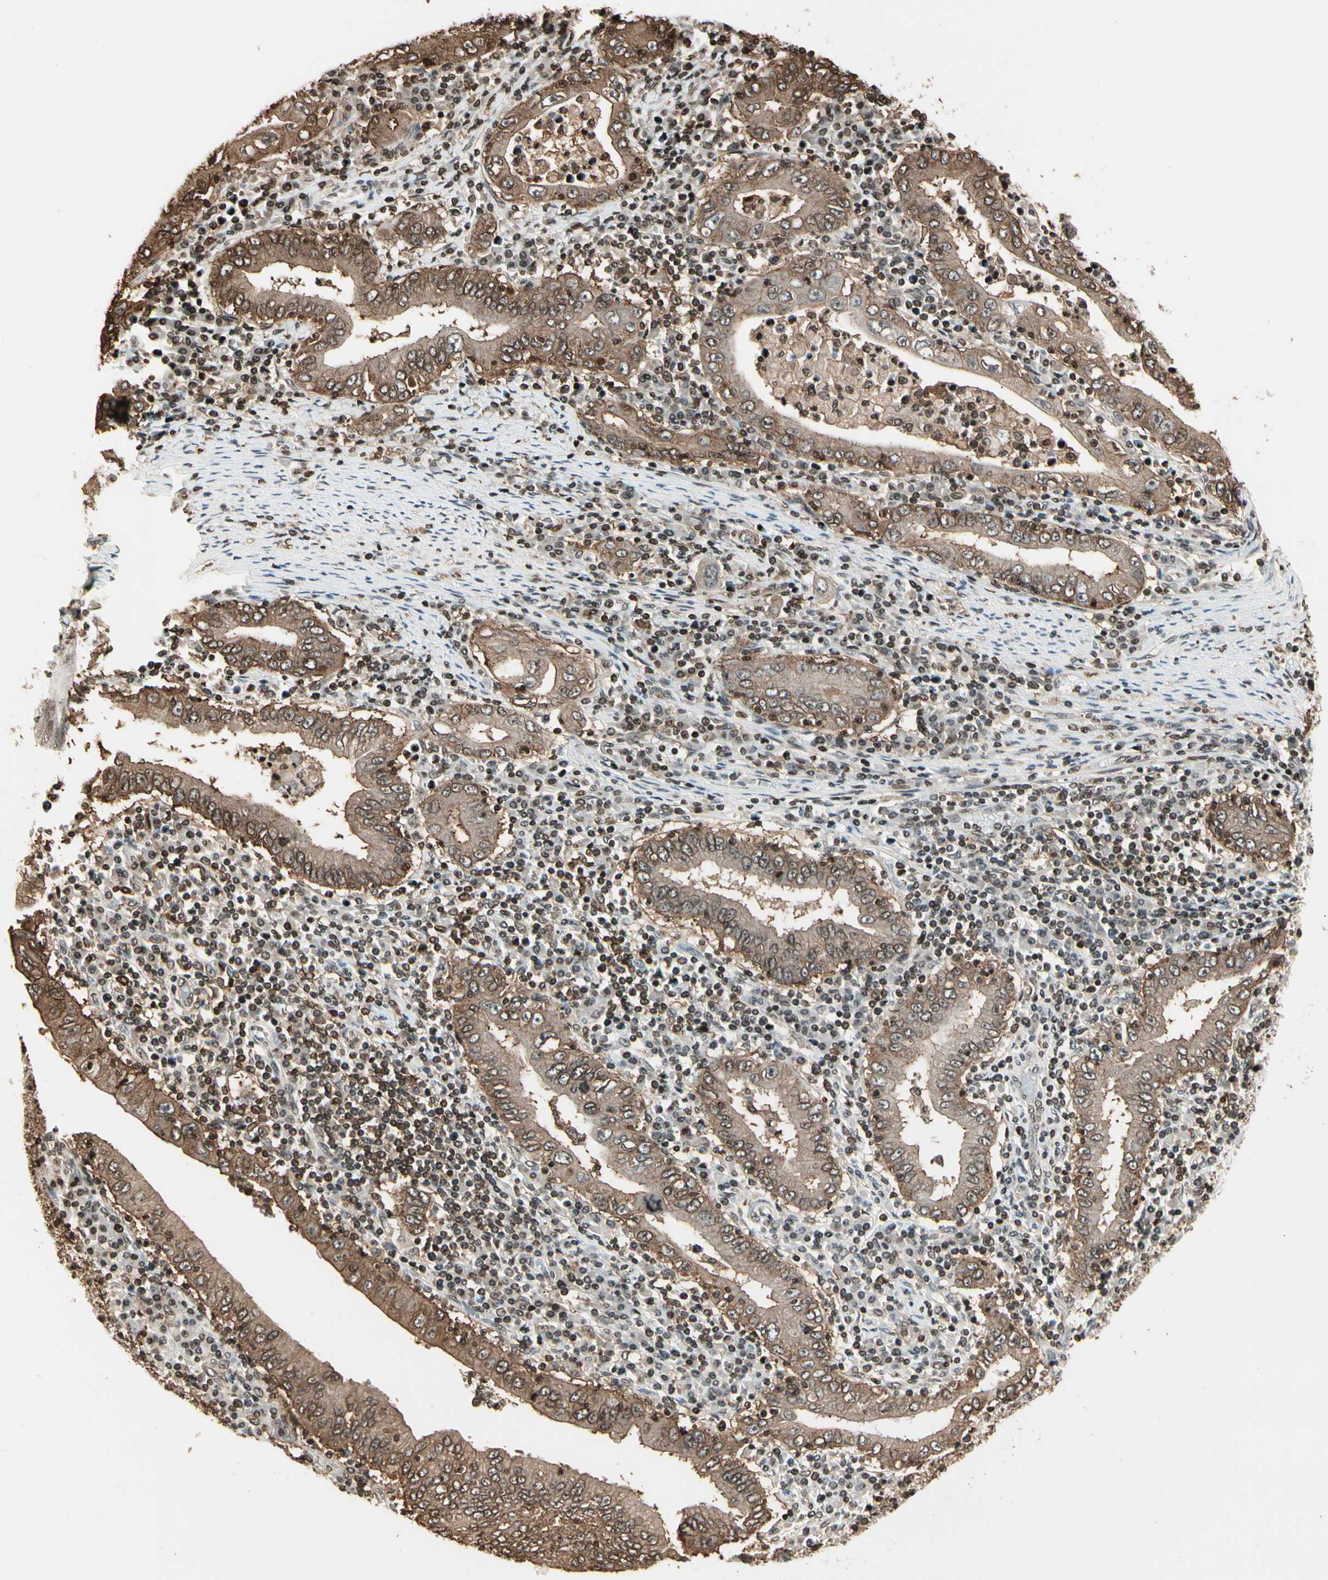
{"staining": {"intensity": "moderate", "quantity": ">75%", "location": "cytoplasmic/membranous,nuclear"}, "tissue": "stomach cancer", "cell_type": "Tumor cells", "image_type": "cancer", "snomed": [{"axis": "morphology", "description": "Normal tissue, NOS"}, {"axis": "morphology", "description": "Adenocarcinoma, NOS"}, {"axis": "topography", "description": "Esophagus"}, {"axis": "topography", "description": "Stomach, upper"}, {"axis": "topography", "description": "Peripheral nerve tissue"}], "caption": "The image reveals a brown stain indicating the presence of a protein in the cytoplasmic/membranous and nuclear of tumor cells in stomach cancer (adenocarcinoma). The staining was performed using DAB (3,3'-diaminobenzidine), with brown indicating positive protein expression. Nuclei are stained blue with hematoxylin.", "gene": "FER", "patient": {"sex": "male", "age": 62}}